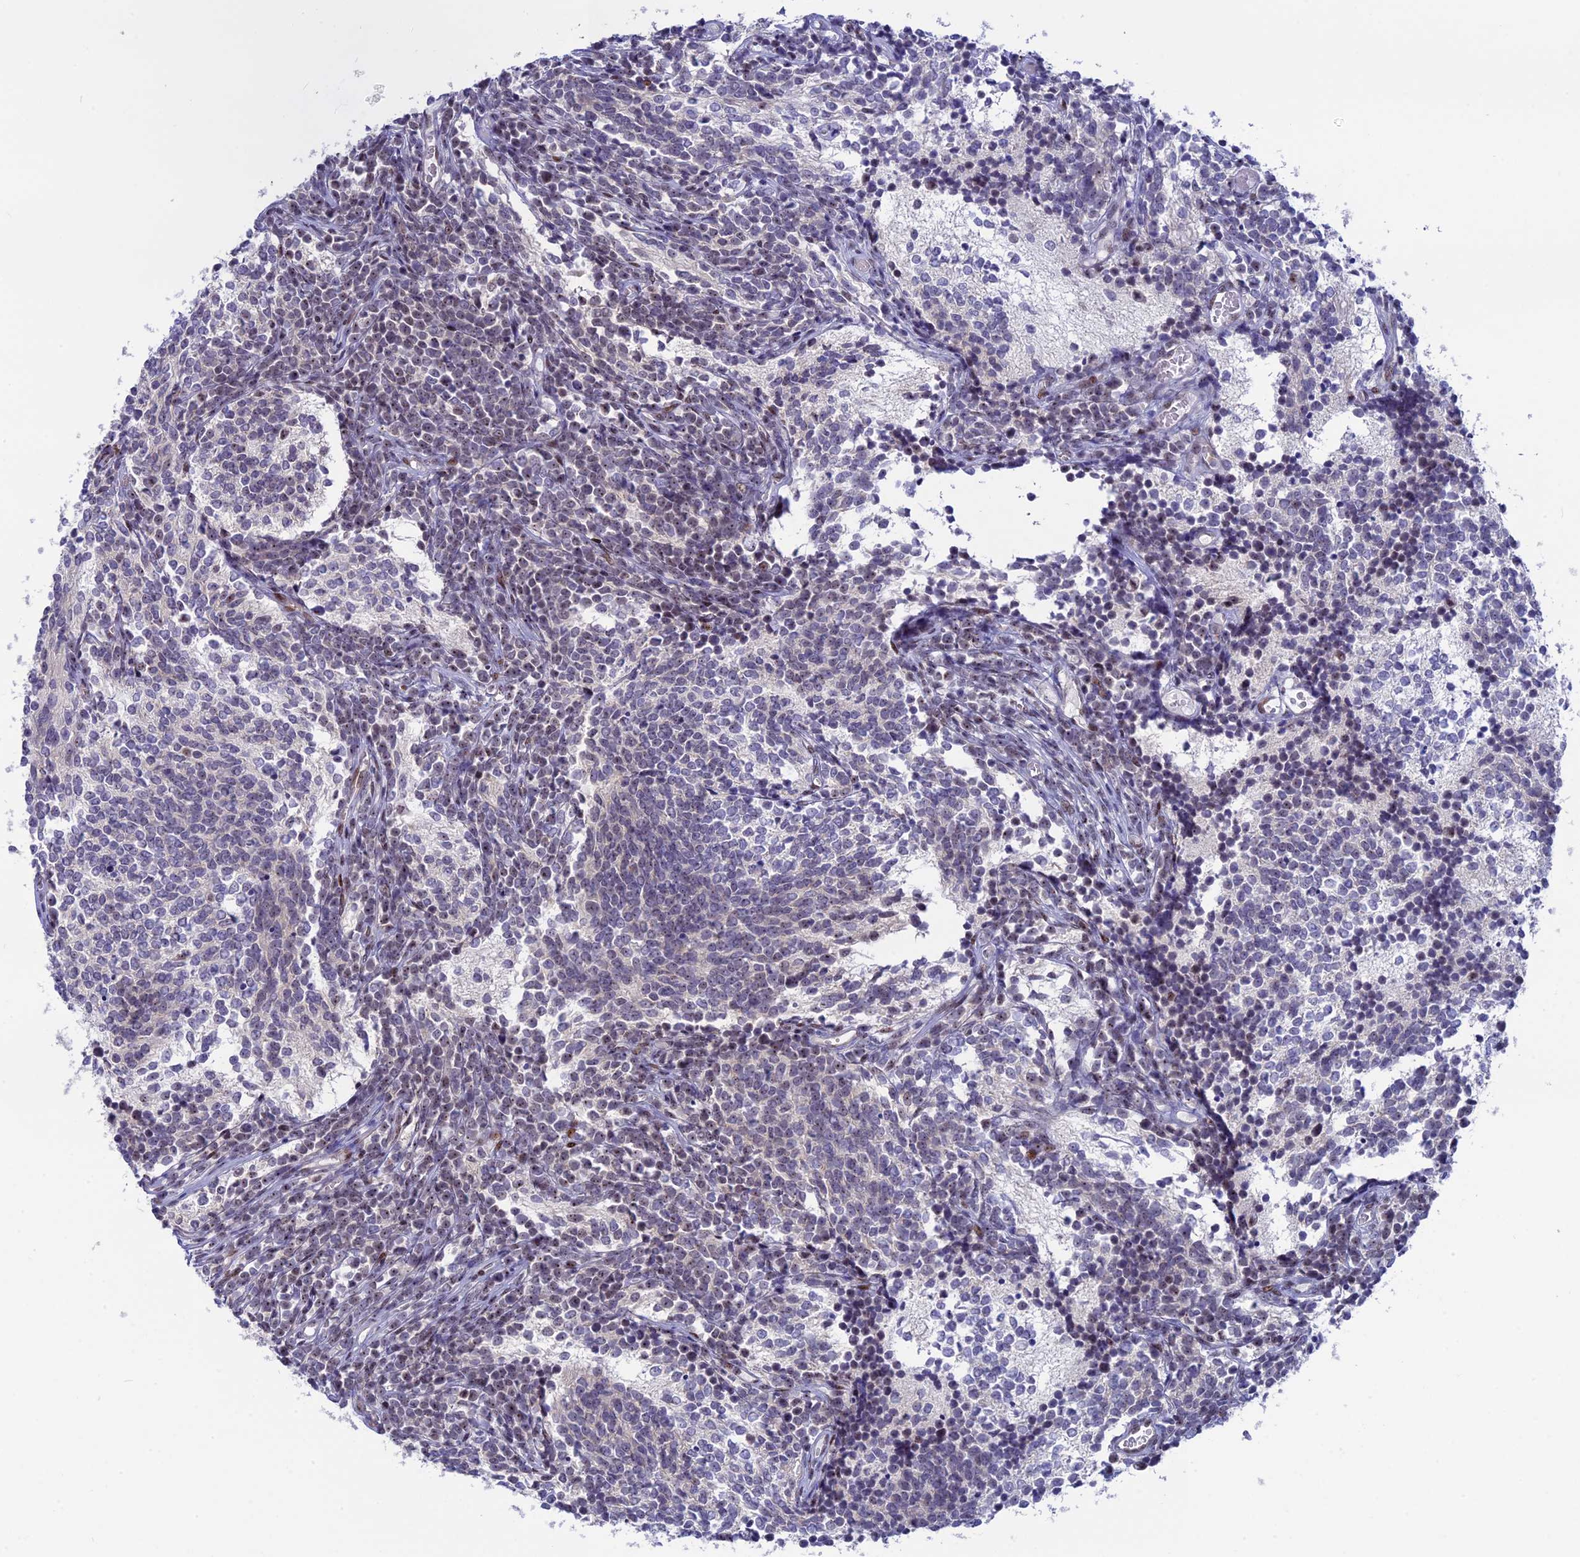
{"staining": {"intensity": "weak", "quantity": "25%-75%", "location": "nuclear"}, "tissue": "glioma", "cell_type": "Tumor cells", "image_type": "cancer", "snomed": [{"axis": "morphology", "description": "Glioma, malignant, Low grade"}, {"axis": "topography", "description": "Brain"}], "caption": "The photomicrograph displays immunohistochemical staining of glioma. There is weak nuclear staining is seen in approximately 25%-75% of tumor cells.", "gene": "CCDC86", "patient": {"sex": "female", "age": 1}}